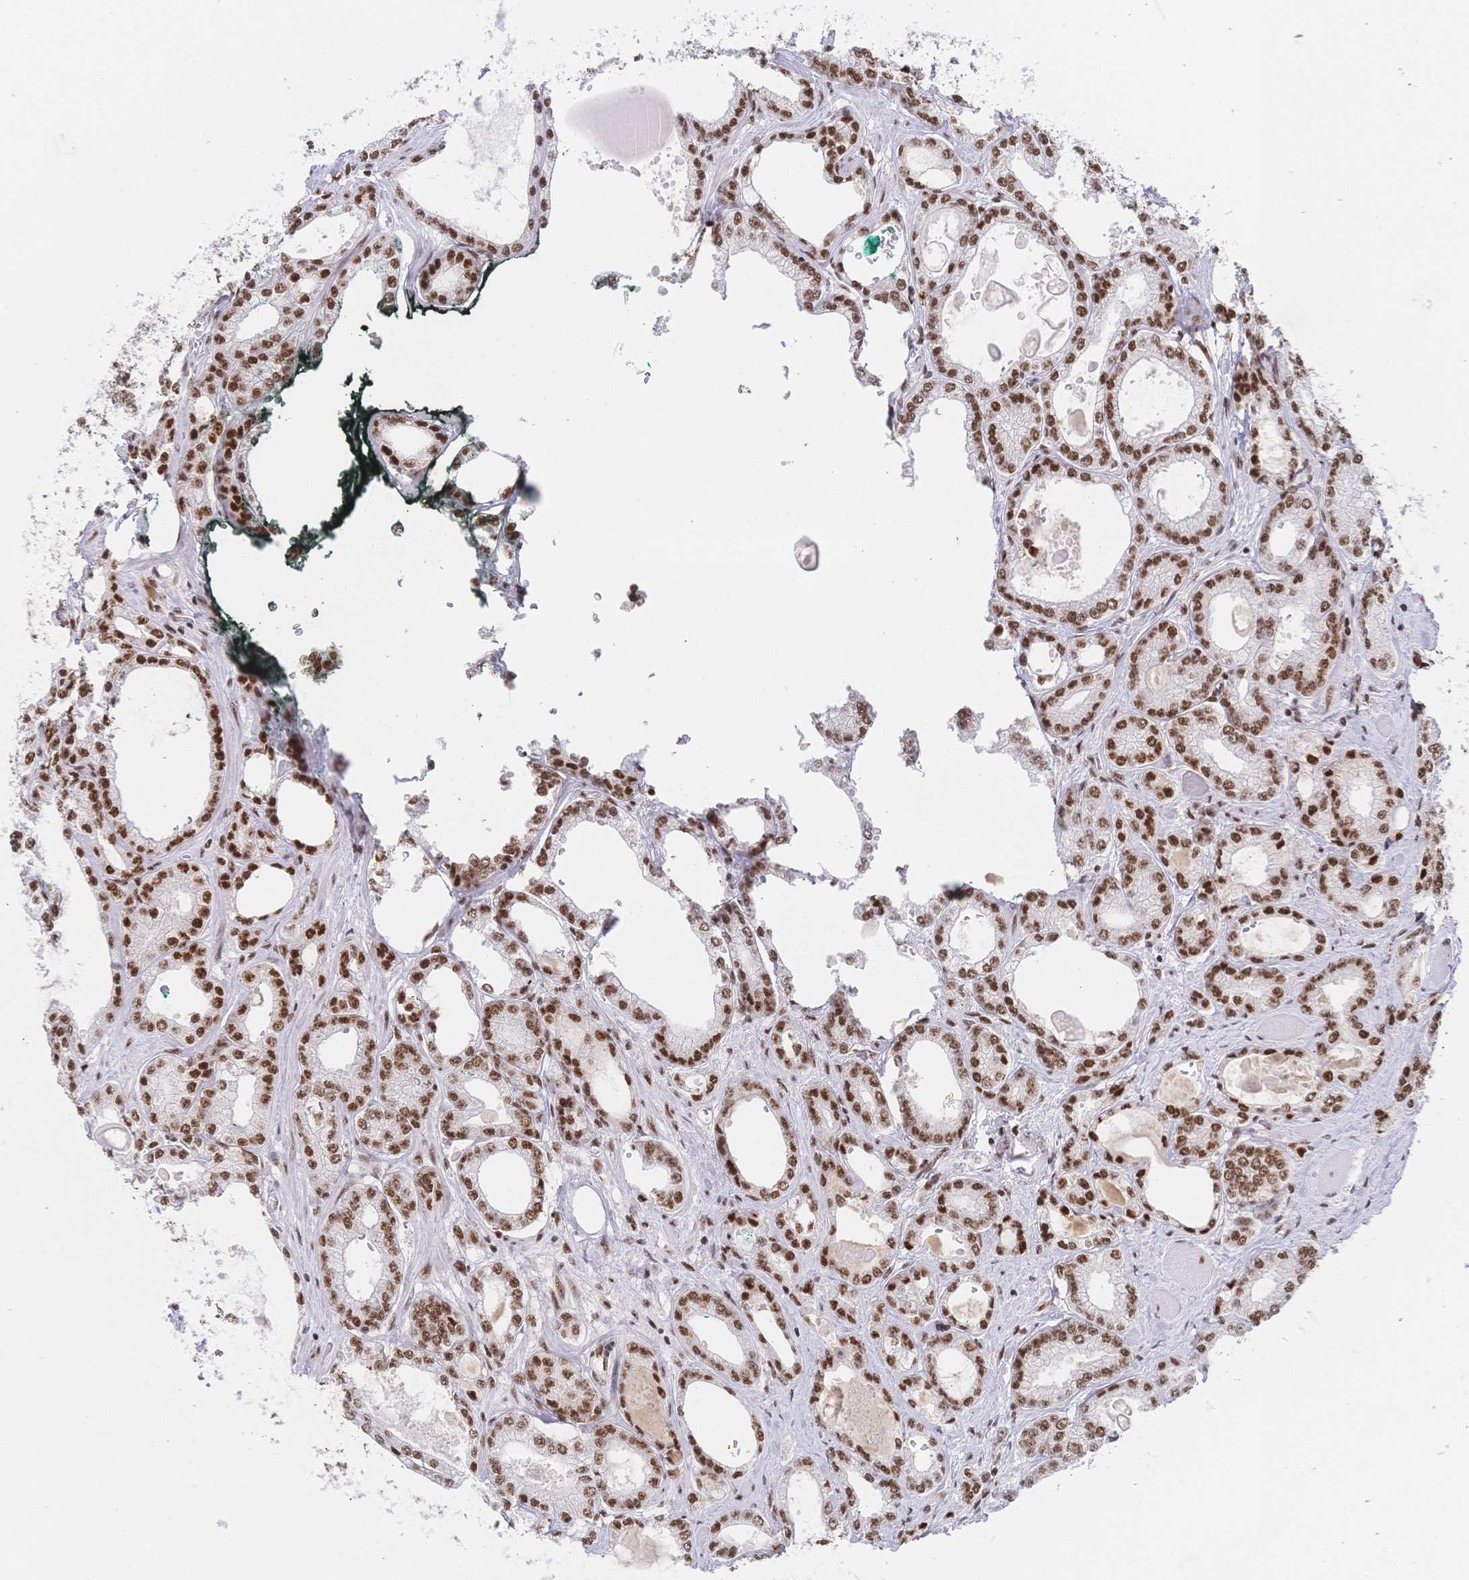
{"staining": {"intensity": "moderate", "quantity": ">75%", "location": "nuclear"}, "tissue": "prostate cancer", "cell_type": "Tumor cells", "image_type": "cancer", "snomed": [{"axis": "morphology", "description": "Adenocarcinoma, High grade"}, {"axis": "topography", "description": "Prostate"}], "caption": "Immunohistochemical staining of prostate cancer reveals medium levels of moderate nuclear expression in about >75% of tumor cells.", "gene": "SRSF1", "patient": {"sex": "male", "age": 68}}